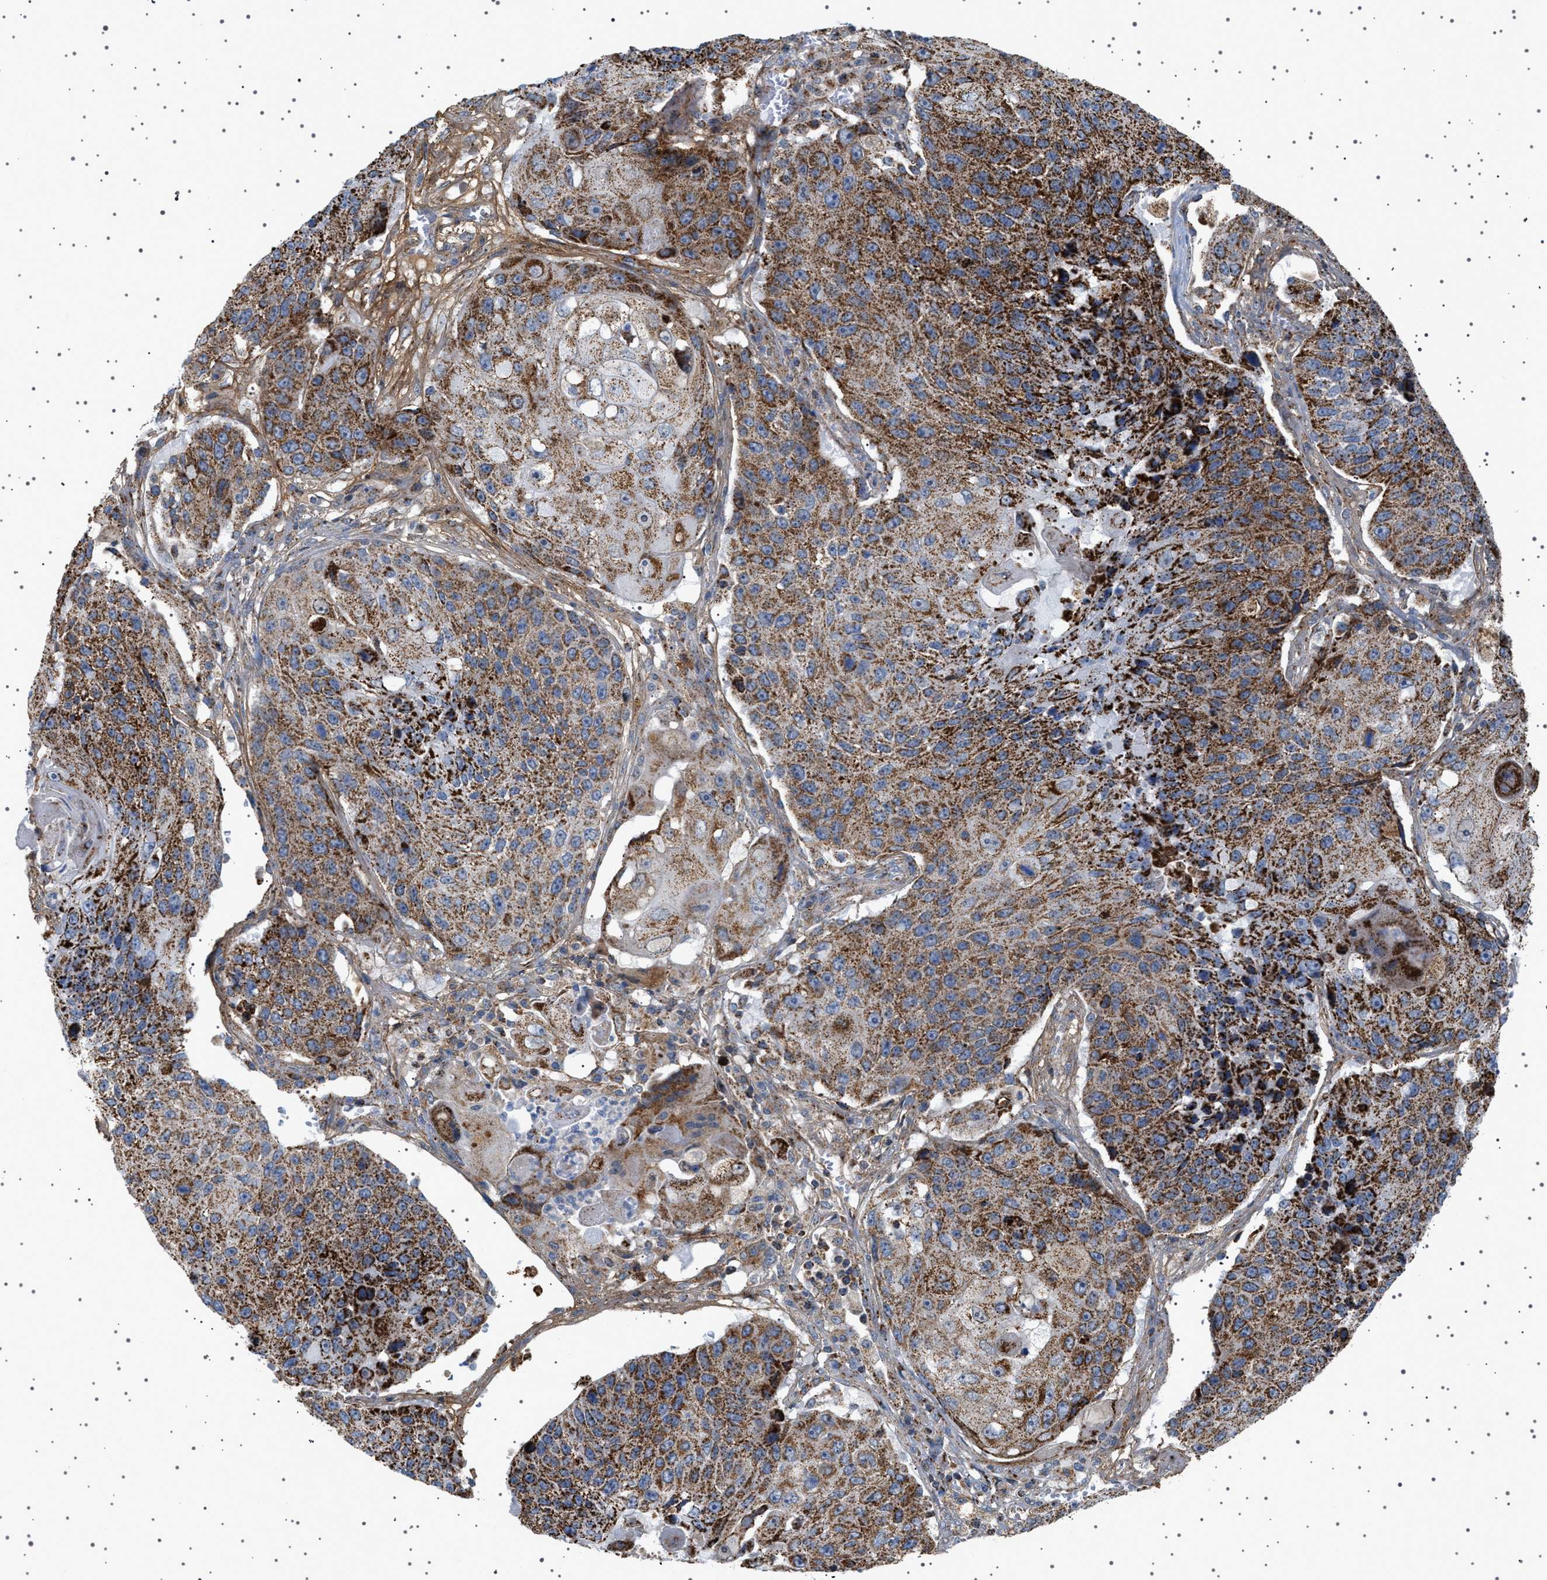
{"staining": {"intensity": "strong", "quantity": ">75%", "location": "cytoplasmic/membranous"}, "tissue": "lung cancer", "cell_type": "Tumor cells", "image_type": "cancer", "snomed": [{"axis": "morphology", "description": "Squamous cell carcinoma, NOS"}, {"axis": "topography", "description": "Lung"}], "caption": "Squamous cell carcinoma (lung) stained for a protein reveals strong cytoplasmic/membranous positivity in tumor cells.", "gene": "UBXN8", "patient": {"sex": "male", "age": 61}}